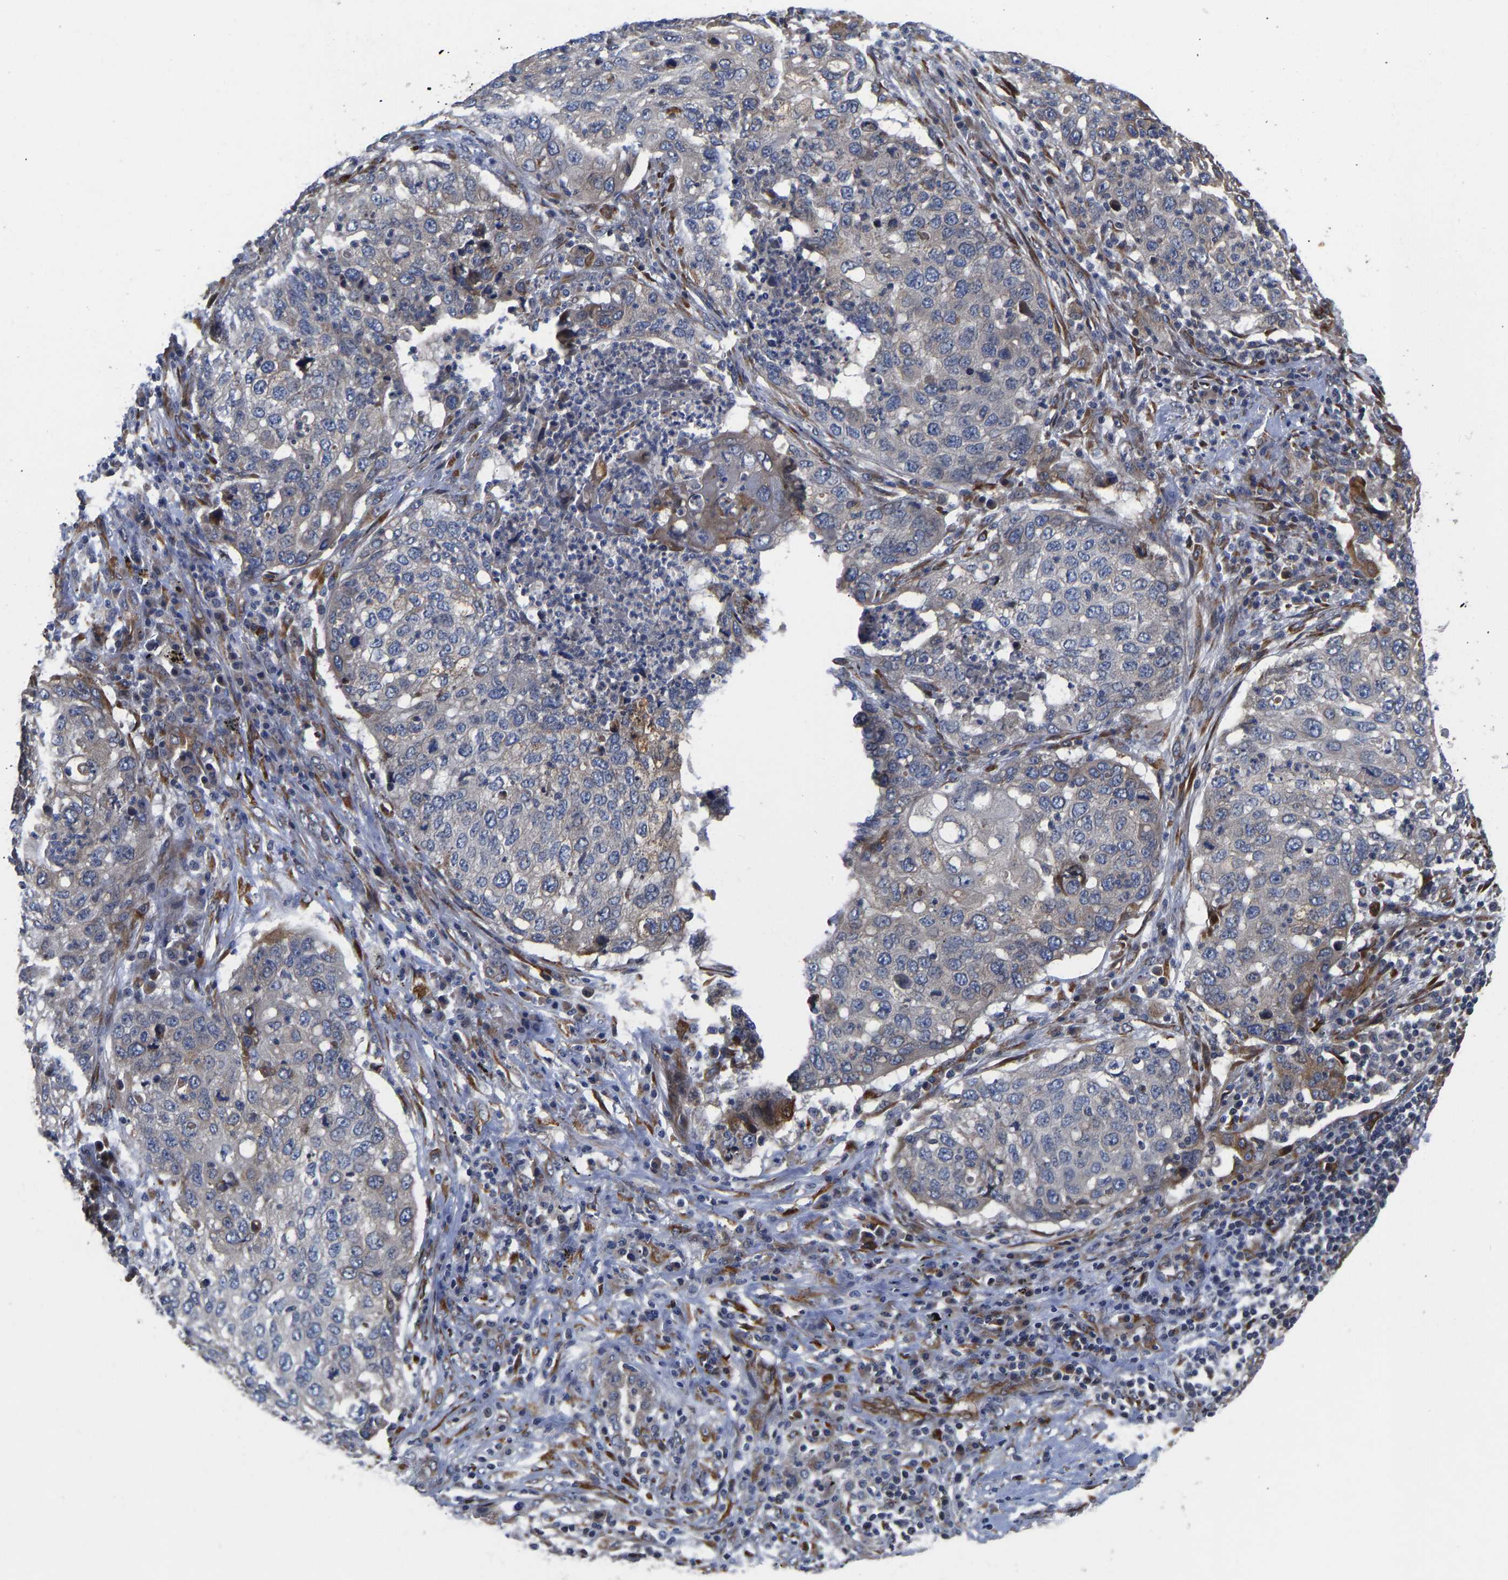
{"staining": {"intensity": "negative", "quantity": "none", "location": "none"}, "tissue": "lung cancer", "cell_type": "Tumor cells", "image_type": "cancer", "snomed": [{"axis": "morphology", "description": "Squamous cell carcinoma, NOS"}, {"axis": "topography", "description": "Lung"}], "caption": "This image is of lung cancer (squamous cell carcinoma) stained with IHC to label a protein in brown with the nuclei are counter-stained blue. There is no expression in tumor cells.", "gene": "FRRS1", "patient": {"sex": "female", "age": 63}}